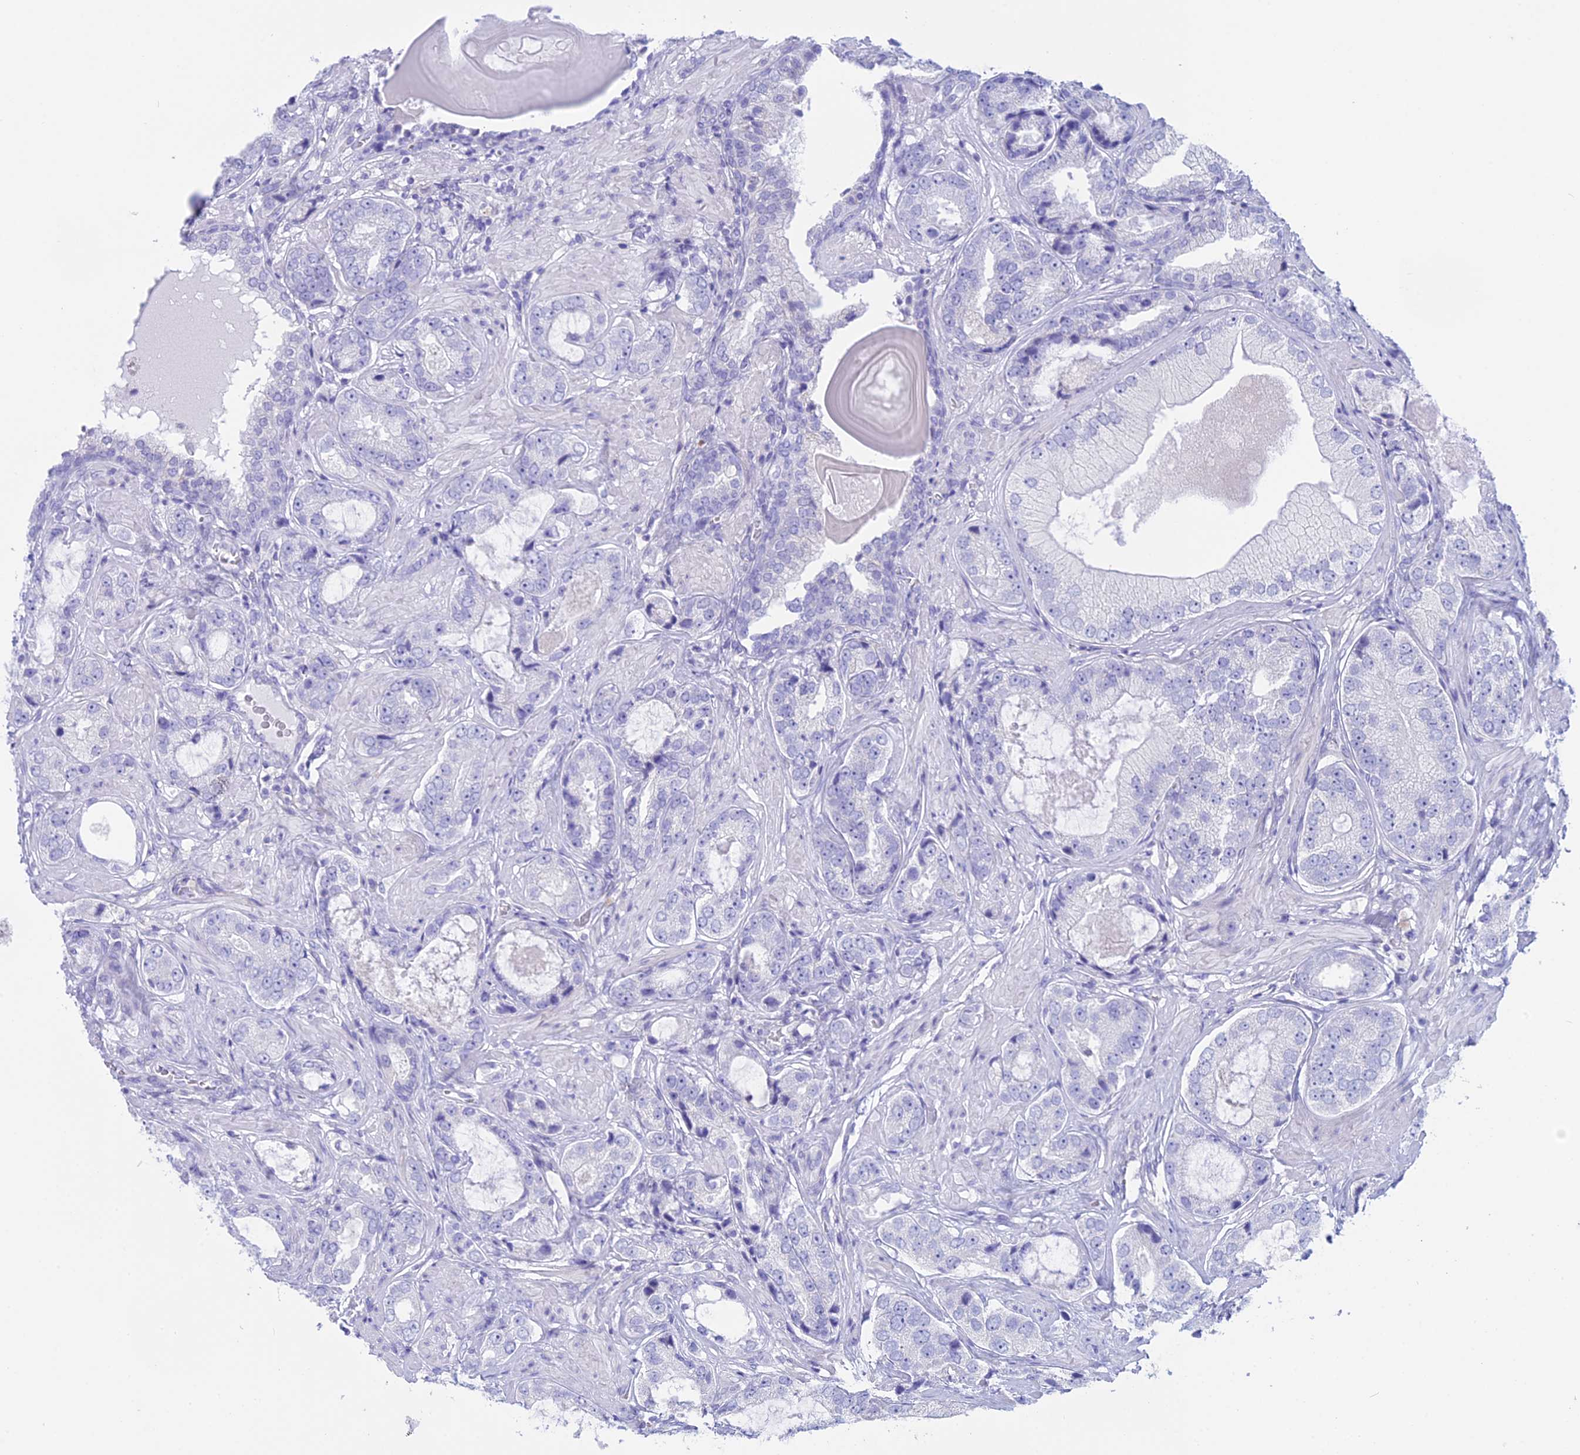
{"staining": {"intensity": "negative", "quantity": "none", "location": "none"}, "tissue": "prostate cancer", "cell_type": "Tumor cells", "image_type": "cancer", "snomed": [{"axis": "morphology", "description": "Adenocarcinoma, High grade"}, {"axis": "topography", "description": "Prostate"}], "caption": "Prostate cancer was stained to show a protein in brown. There is no significant expression in tumor cells.", "gene": "RP1", "patient": {"sex": "male", "age": 59}}